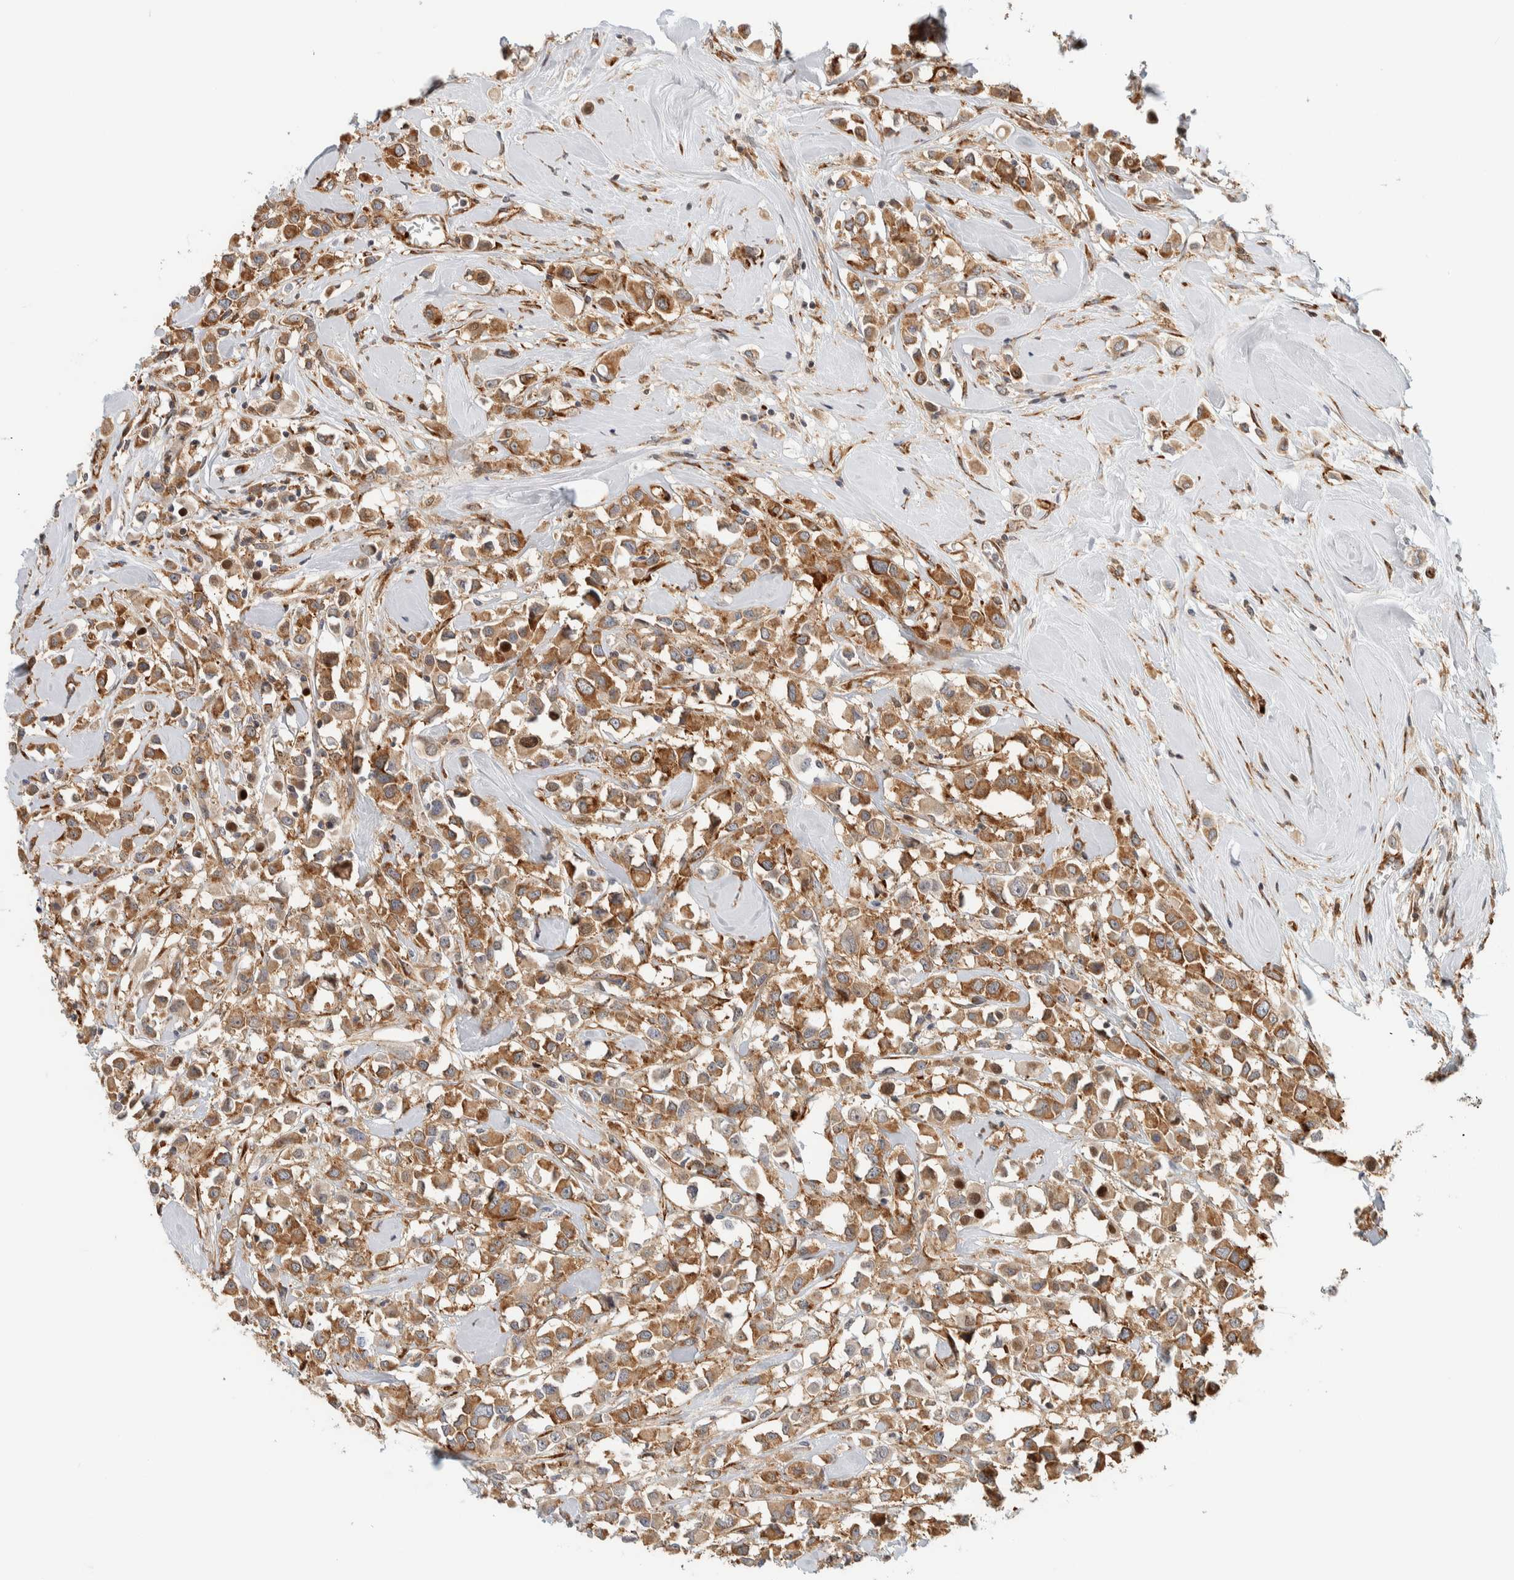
{"staining": {"intensity": "moderate", "quantity": ">75%", "location": "cytoplasmic/membranous"}, "tissue": "breast cancer", "cell_type": "Tumor cells", "image_type": "cancer", "snomed": [{"axis": "morphology", "description": "Duct carcinoma"}, {"axis": "topography", "description": "Breast"}], "caption": "A medium amount of moderate cytoplasmic/membranous expression is appreciated in about >75% of tumor cells in breast cancer tissue. Ihc stains the protein in brown and the nuclei are stained blue.", "gene": "LLGL2", "patient": {"sex": "female", "age": 61}}